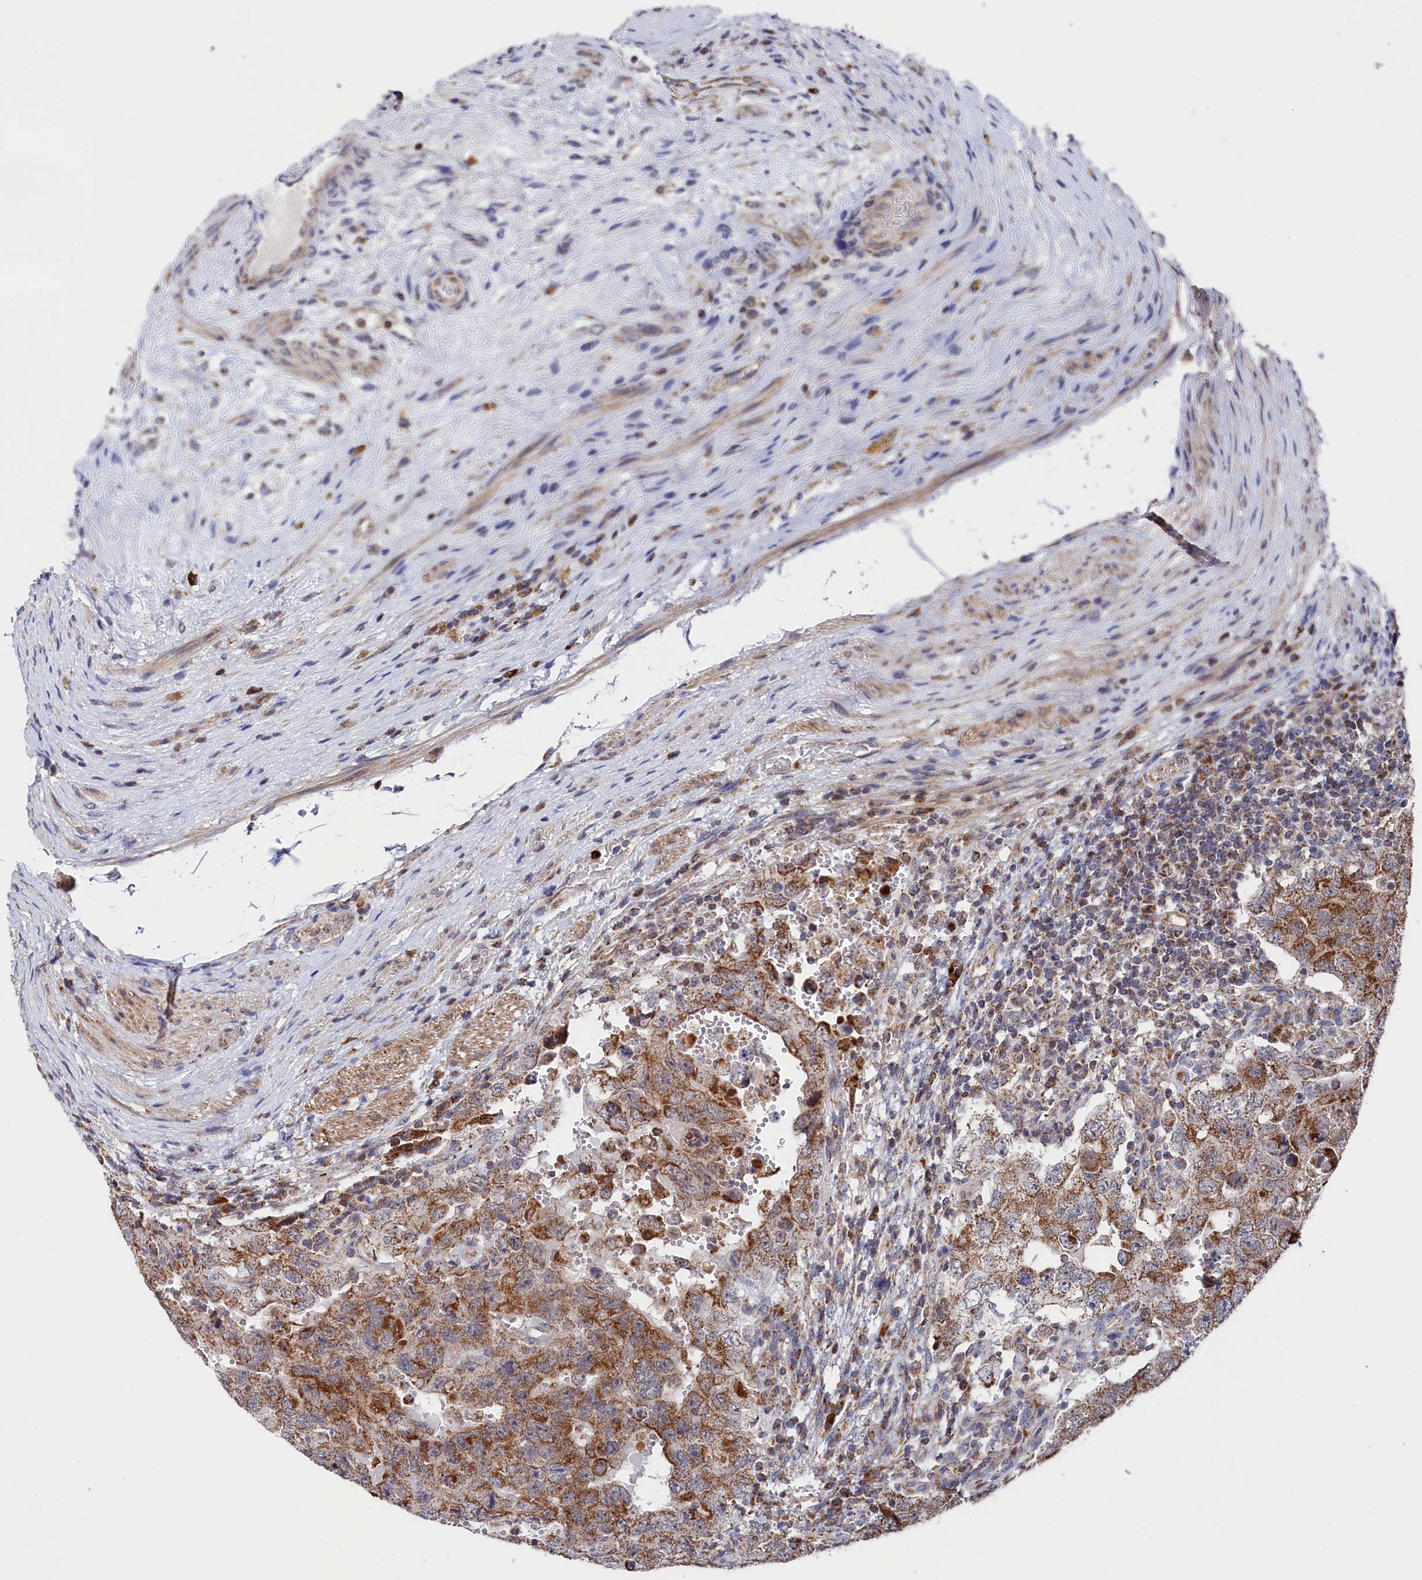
{"staining": {"intensity": "moderate", "quantity": ">75%", "location": "cytoplasmic/membranous"}, "tissue": "testis cancer", "cell_type": "Tumor cells", "image_type": "cancer", "snomed": [{"axis": "morphology", "description": "Carcinoma, Embryonal, NOS"}, {"axis": "topography", "description": "Testis"}], "caption": "There is medium levels of moderate cytoplasmic/membranous staining in tumor cells of testis cancer, as demonstrated by immunohistochemical staining (brown color).", "gene": "CHCHD1", "patient": {"sex": "male", "age": 26}}